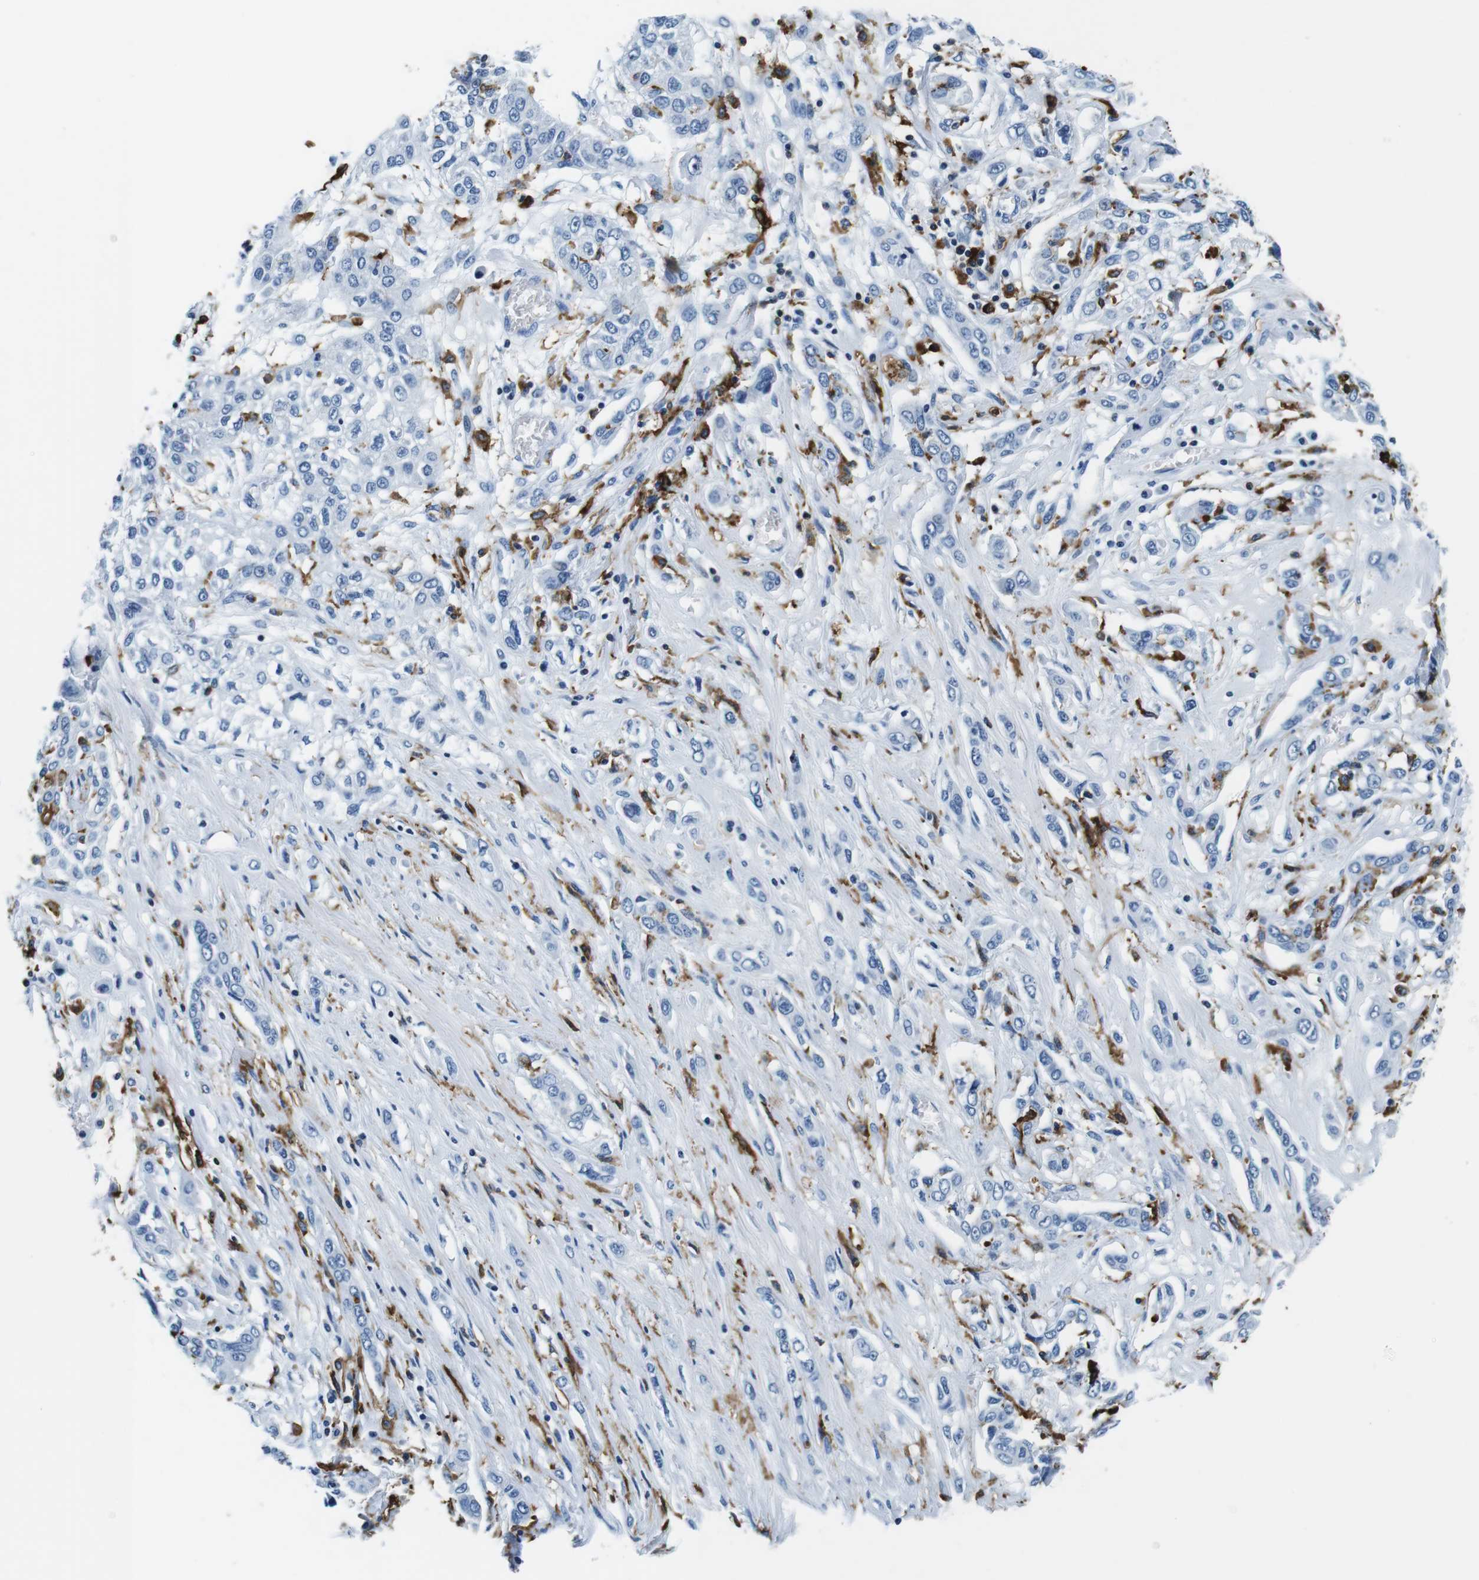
{"staining": {"intensity": "negative", "quantity": "none", "location": "none"}, "tissue": "lung cancer", "cell_type": "Tumor cells", "image_type": "cancer", "snomed": [{"axis": "morphology", "description": "Squamous cell carcinoma, NOS"}, {"axis": "topography", "description": "Lung"}], "caption": "DAB immunohistochemical staining of squamous cell carcinoma (lung) reveals no significant staining in tumor cells.", "gene": "HLA-DRB1", "patient": {"sex": "male", "age": 71}}